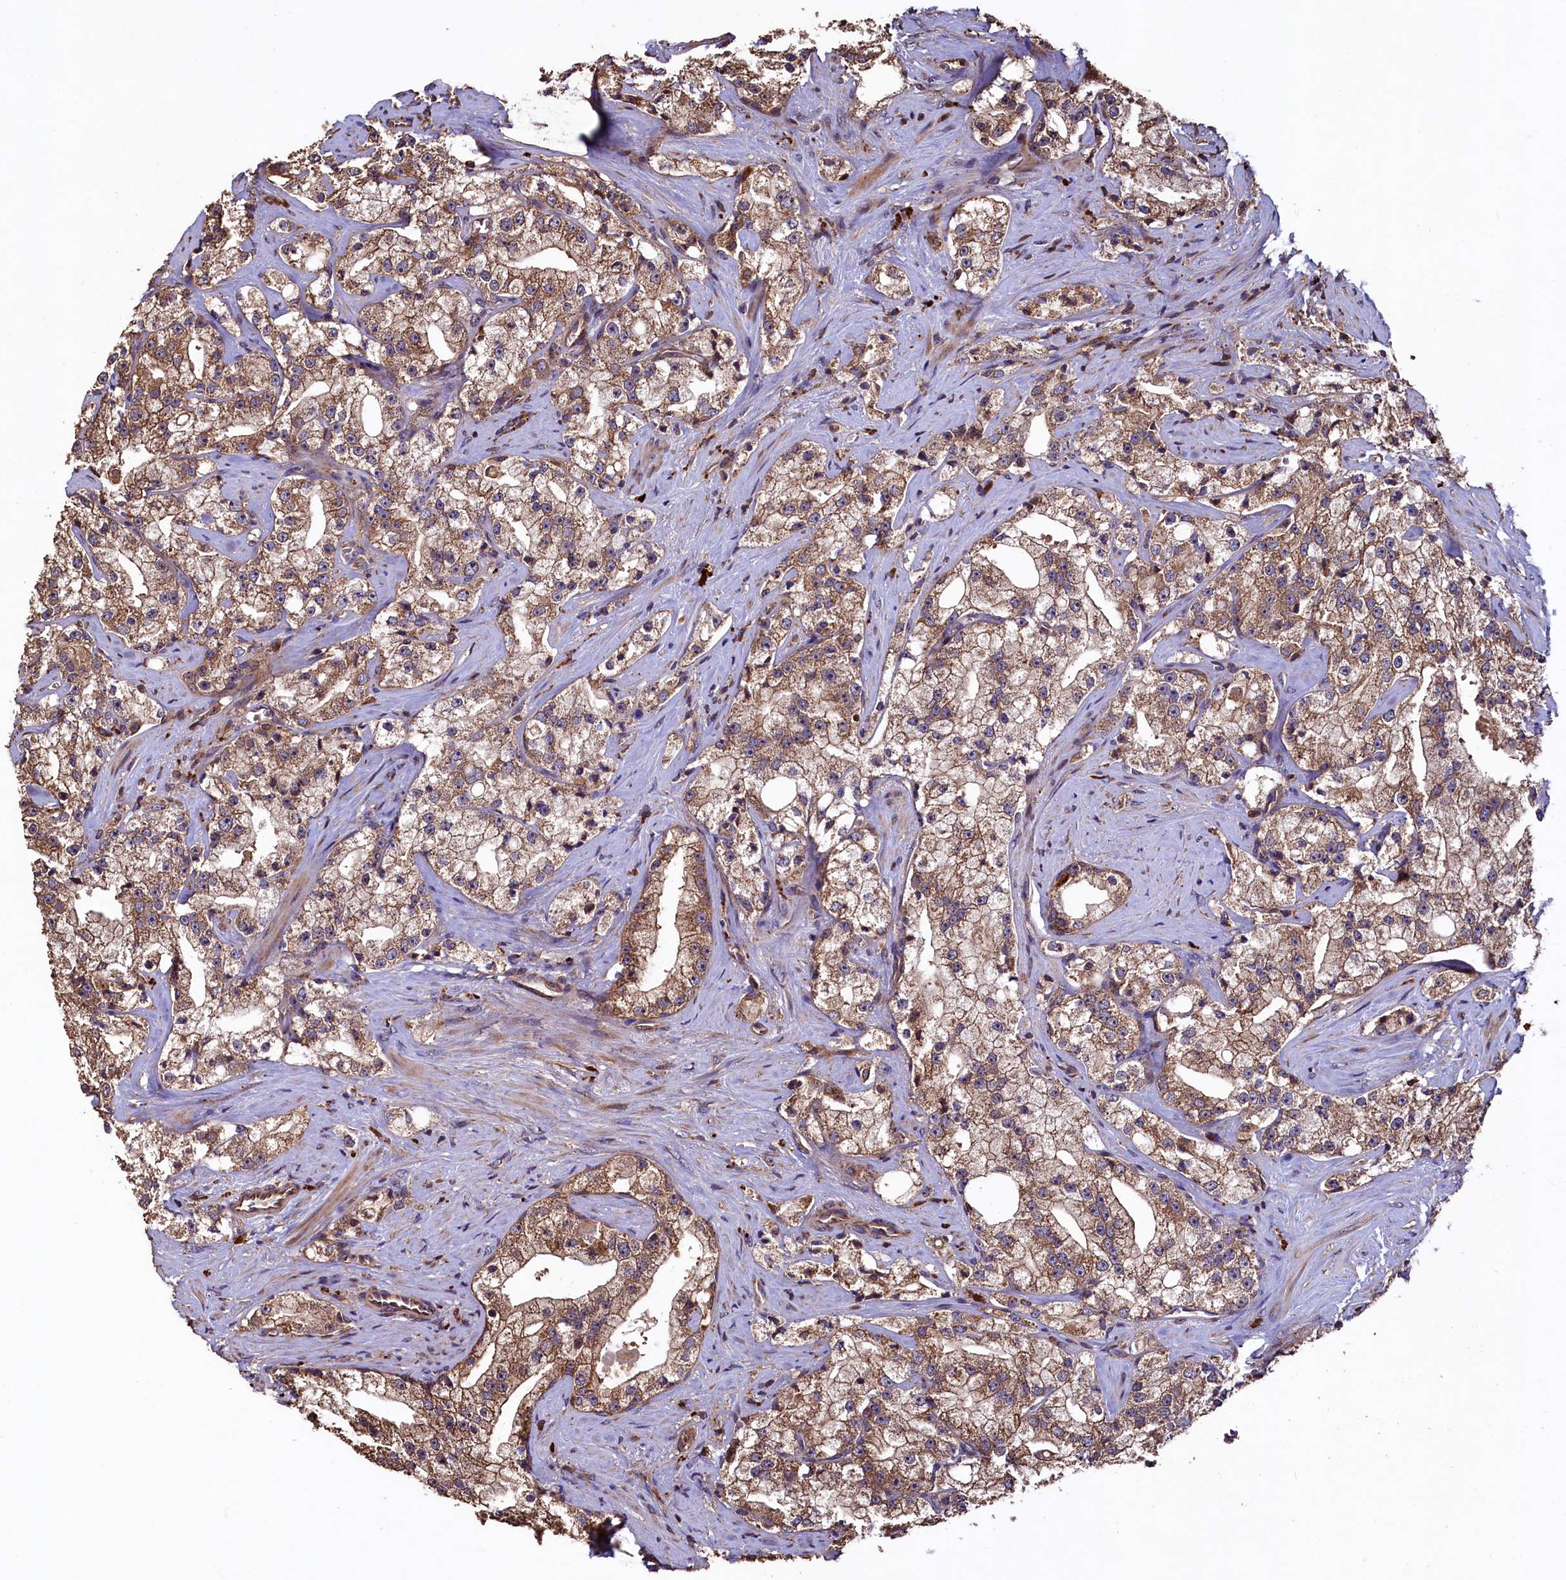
{"staining": {"intensity": "moderate", "quantity": ">75%", "location": "cytoplasmic/membranous"}, "tissue": "prostate cancer", "cell_type": "Tumor cells", "image_type": "cancer", "snomed": [{"axis": "morphology", "description": "Adenocarcinoma, High grade"}, {"axis": "topography", "description": "Prostate"}], "caption": "Prostate adenocarcinoma (high-grade) tissue exhibits moderate cytoplasmic/membranous expression in approximately >75% of tumor cells", "gene": "TMEM98", "patient": {"sex": "male", "age": 64}}